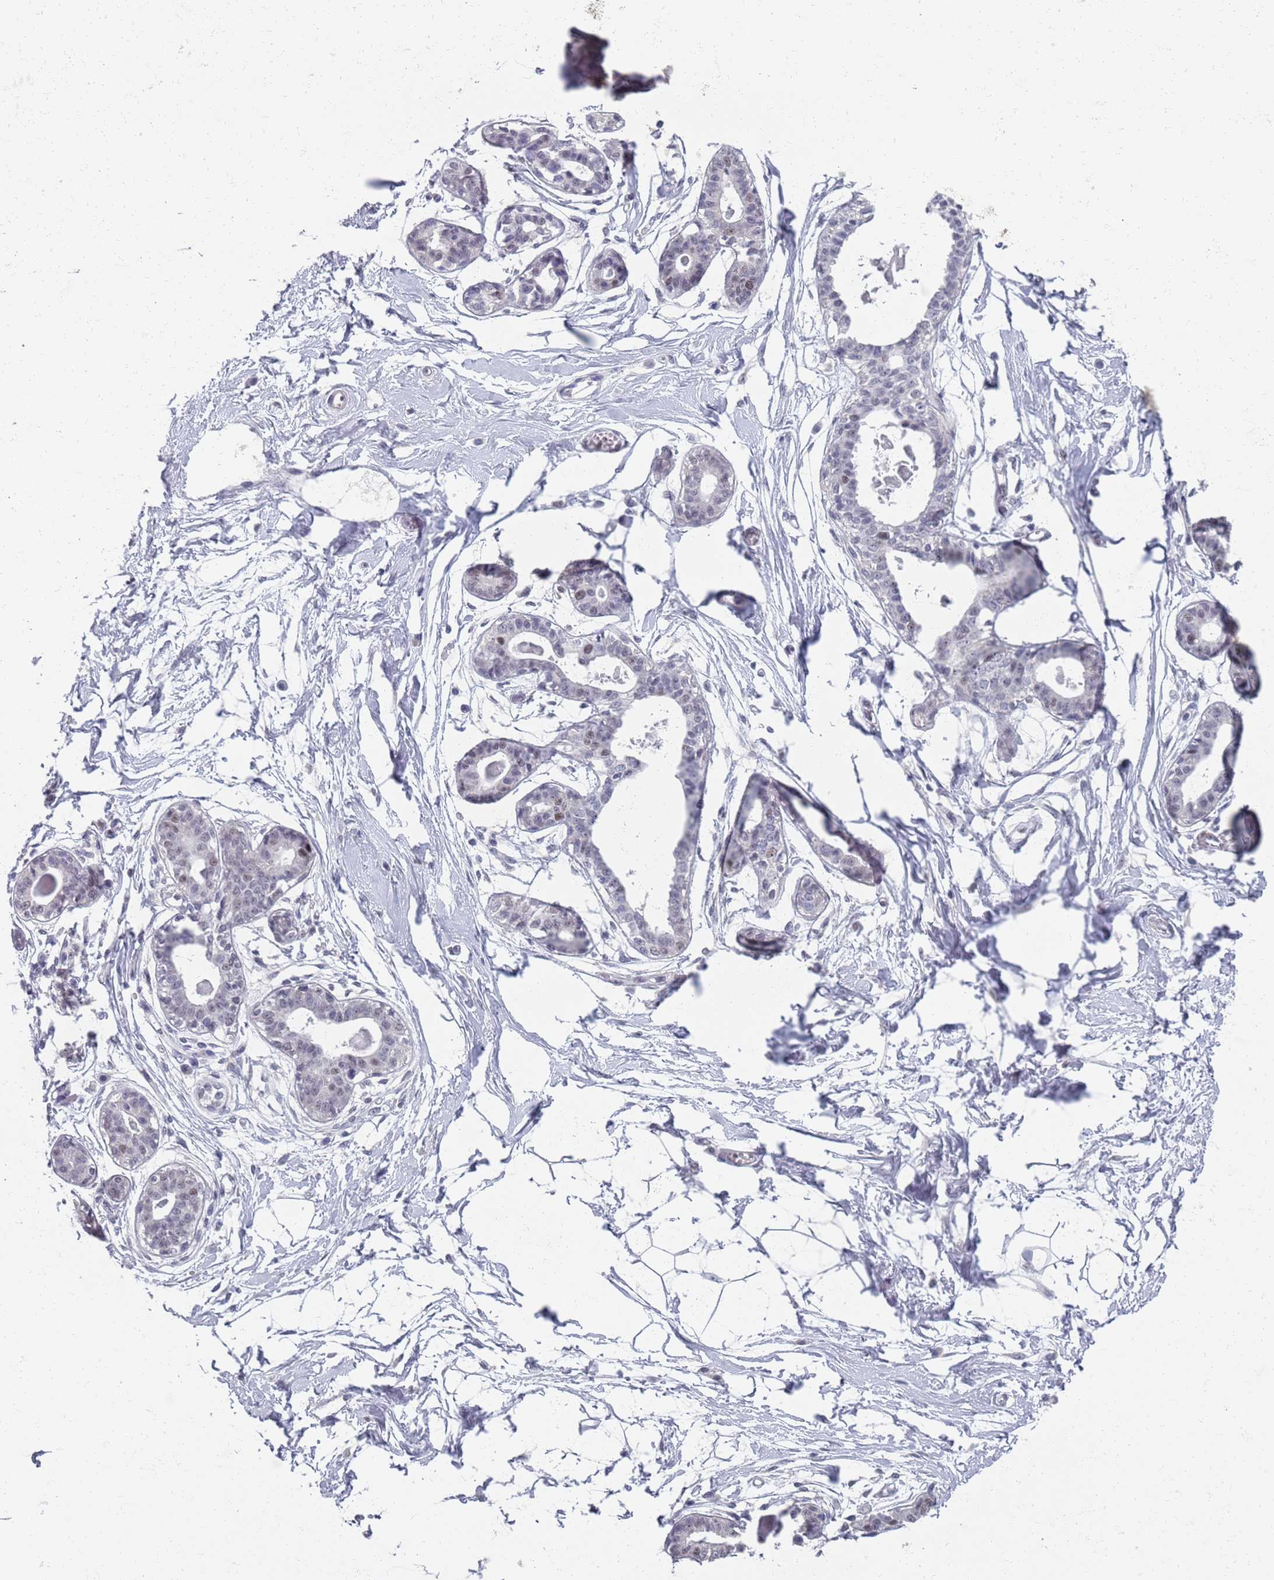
{"staining": {"intensity": "negative", "quantity": "none", "location": "none"}, "tissue": "breast", "cell_type": "Adipocytes", "image_type": "normal", "snomed": [{"axis": "morphology", "description": "Normal tissue, NOS"}, {"axis": "topography", "description": "Breast"}], "caption": "Breast was stained to show a protein in brown. There is no significant expression in adipocytes. (DAB IHC, high magnification).", "gene": "SAMD1", "patient": {"sex": "female", "age": 45}}